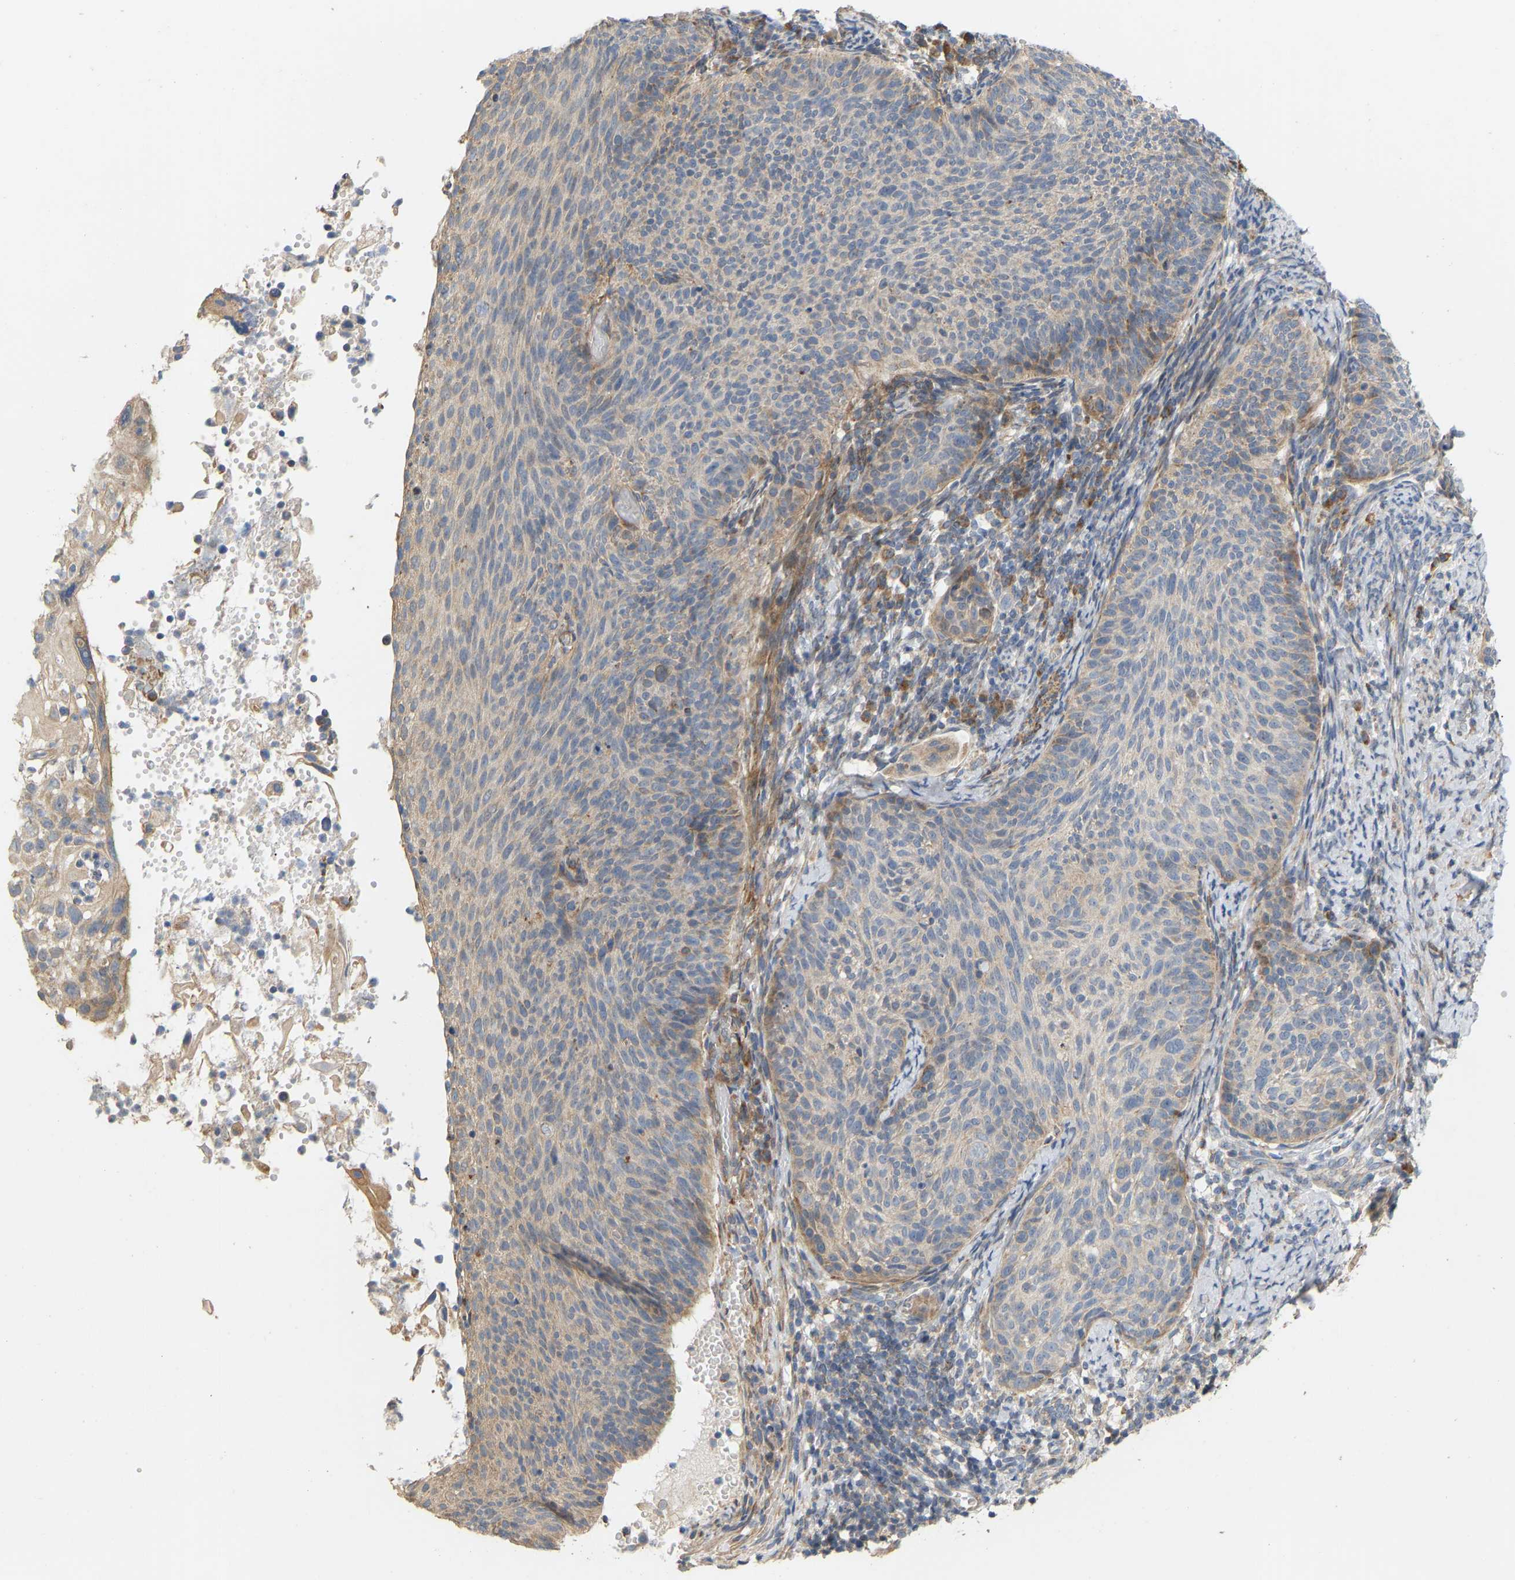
{"staining": {"intensity": "weak", "quantity": "<25%", "location": "cytoplasmic/membranous"}, "tissue": "cervical cancer", "cell_type": "Tumor cells", "image_type": "cancer", "snomed": [{"axis": "morphology", "description": "Squamous cell carcinoma, NOS"}, {"axis": "topography", "description": "Cervix"}], "caption": "Tumor cells are negative for protein expression in human cervical cancer (squamous cell carcinoma).", "gene": "HACD2", "patient": {"sex": "female", "age": 70}}